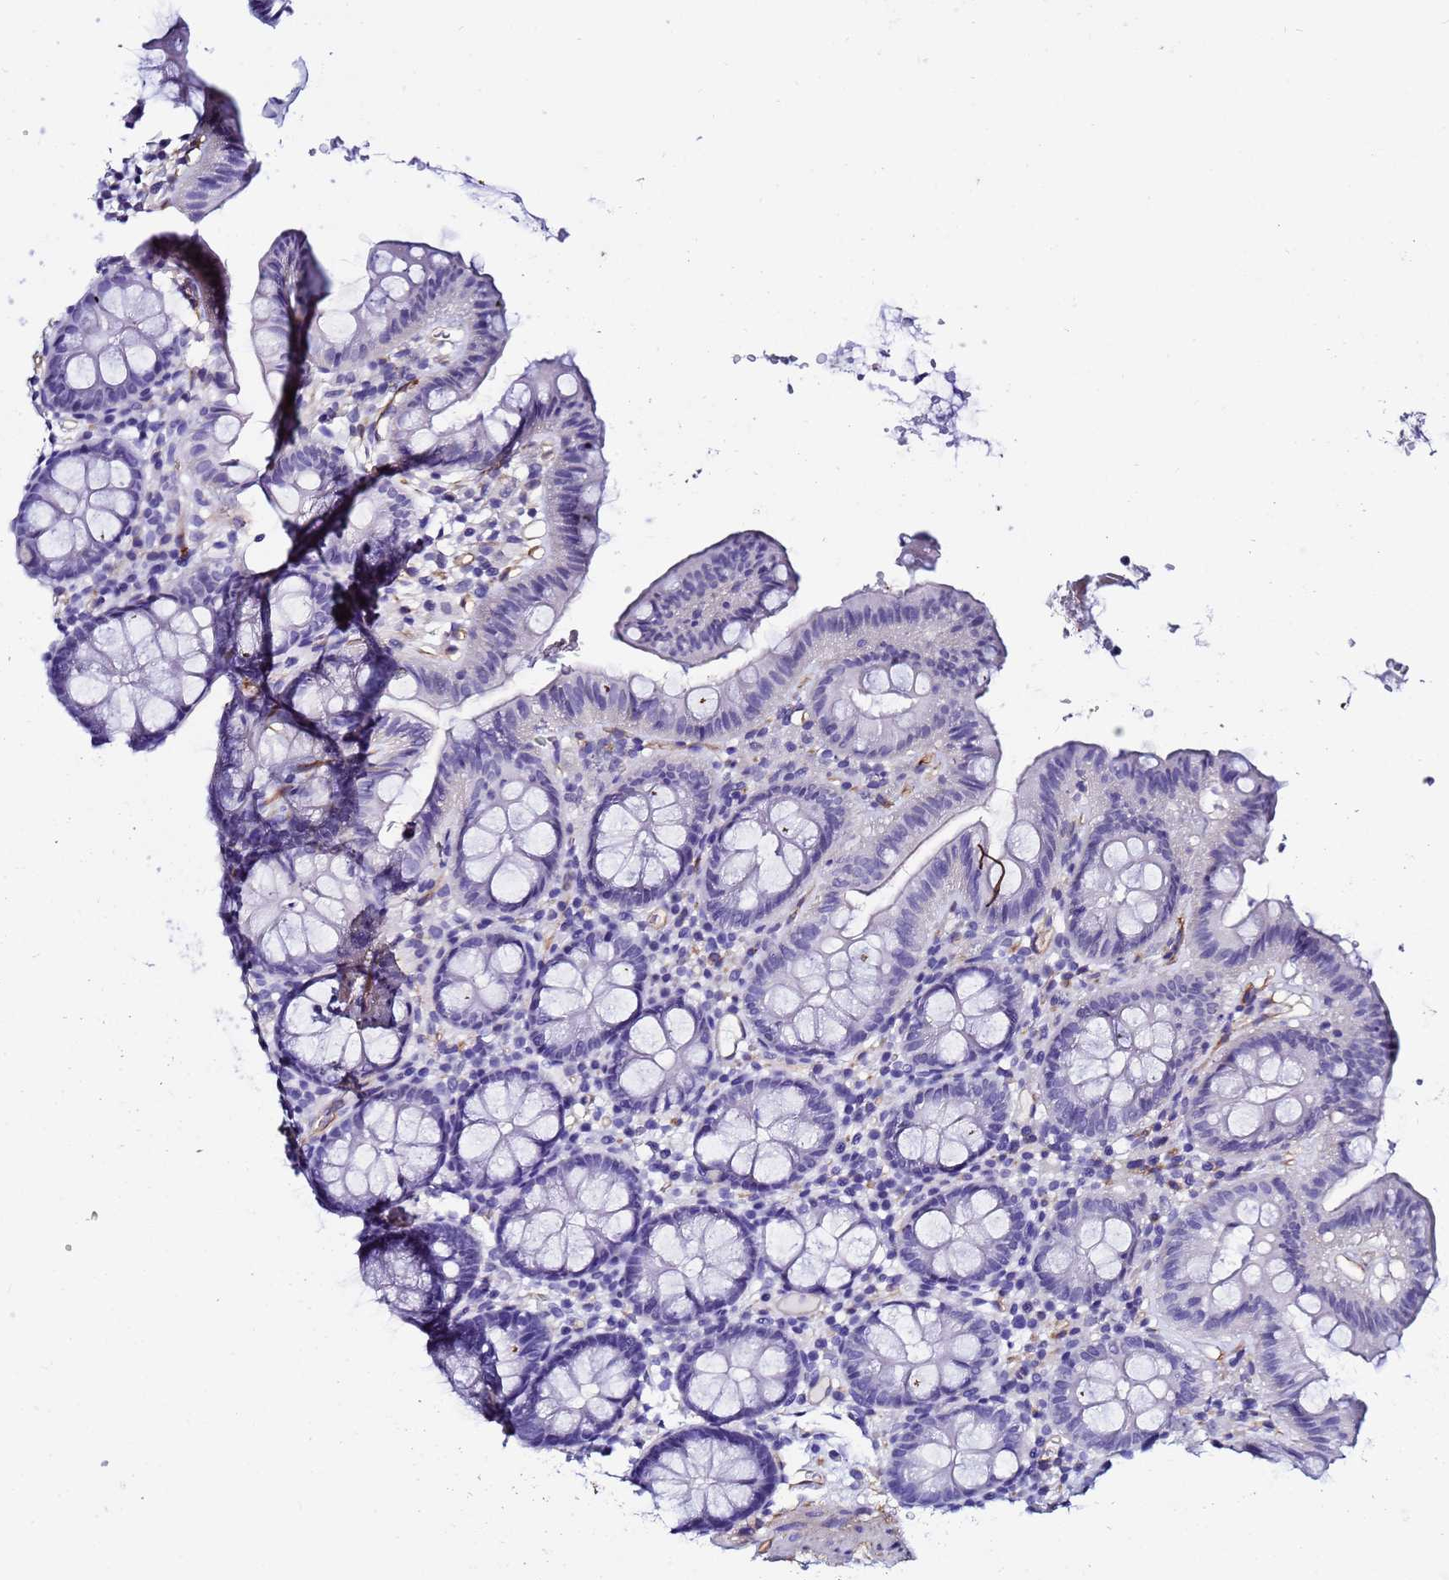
{"staining": {"intensity": "moderate", "quantity": ">75%", "location": "cytoplasmic/membranous"}, "tissue": "colon", "cell_type": "Endothelial cells", "image_type": "normal", "snomed": [{"axis": "morphology", "description": "Normal tissue, NOS"}, {"axis": "topography", "description": "Colon"}], "caption": "DAB immunohistochemical staining of benign colon reveals moderate cytoplasmic/membranous protein expression in approximately >75% of endothelial cells.", "gene": "DEFB104A", "patient": {"sex": "male", "age": 75}}